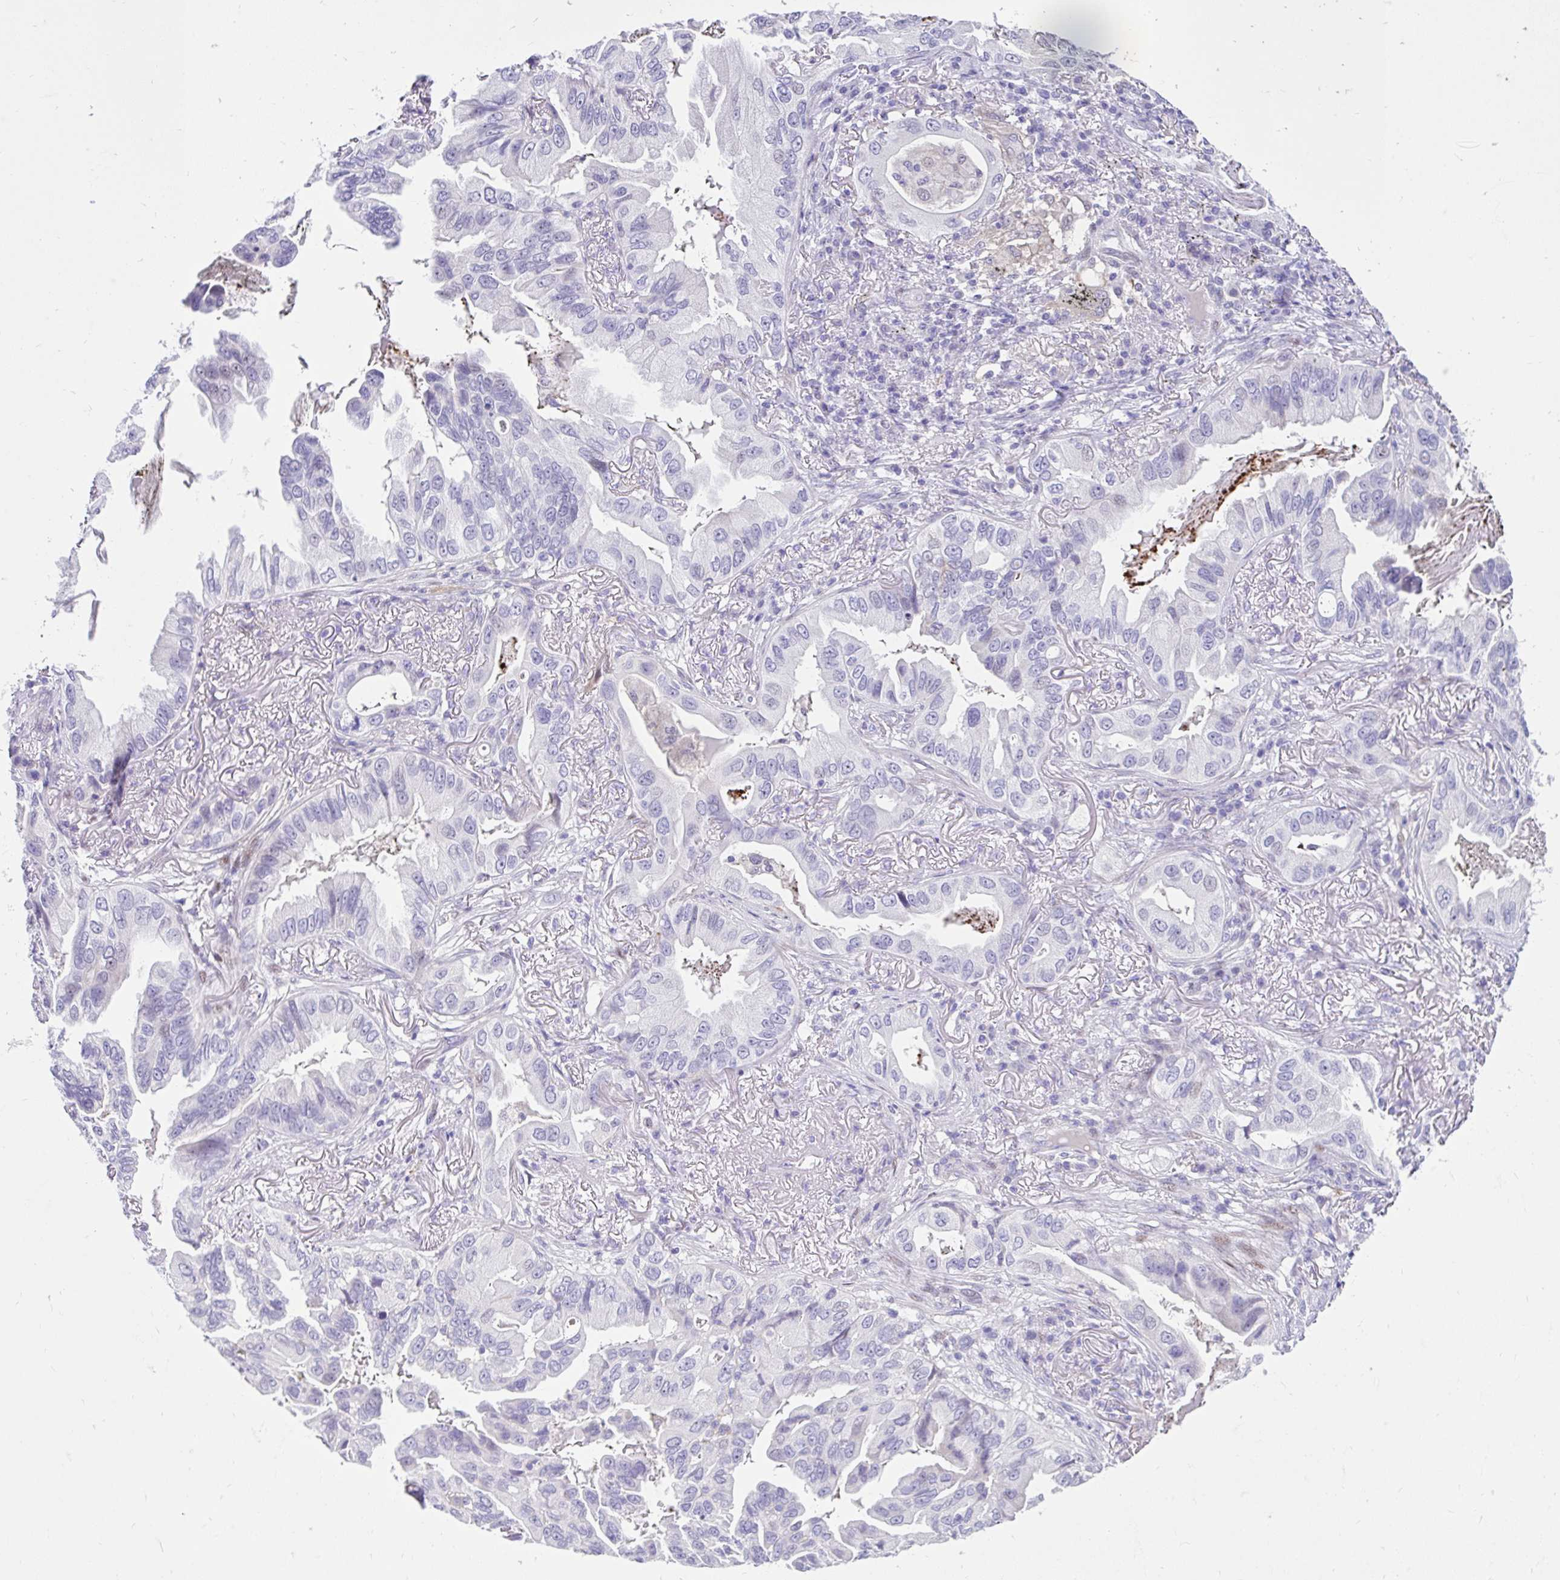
{"staining": {"intensity": "negative", "quantity": "none", "location": "none"}, "tissue": "lung cancer", "cell_type": "Tumor cells", "image_type": "cancer", "snomed": [{"axis": "morphology", "description": "Adenocarcinoma, NOS"}, {"axis": "topography", "description": "Lung"}], "caption": "DAB (3,3'-diaminobenzidine) immunohistochemical staining of human lung cancer (adenocarcinoma) shows no significant positivity in tumor cells.", "gene": "NHLH2", "patient": {"sex": "female", "age": 69}}